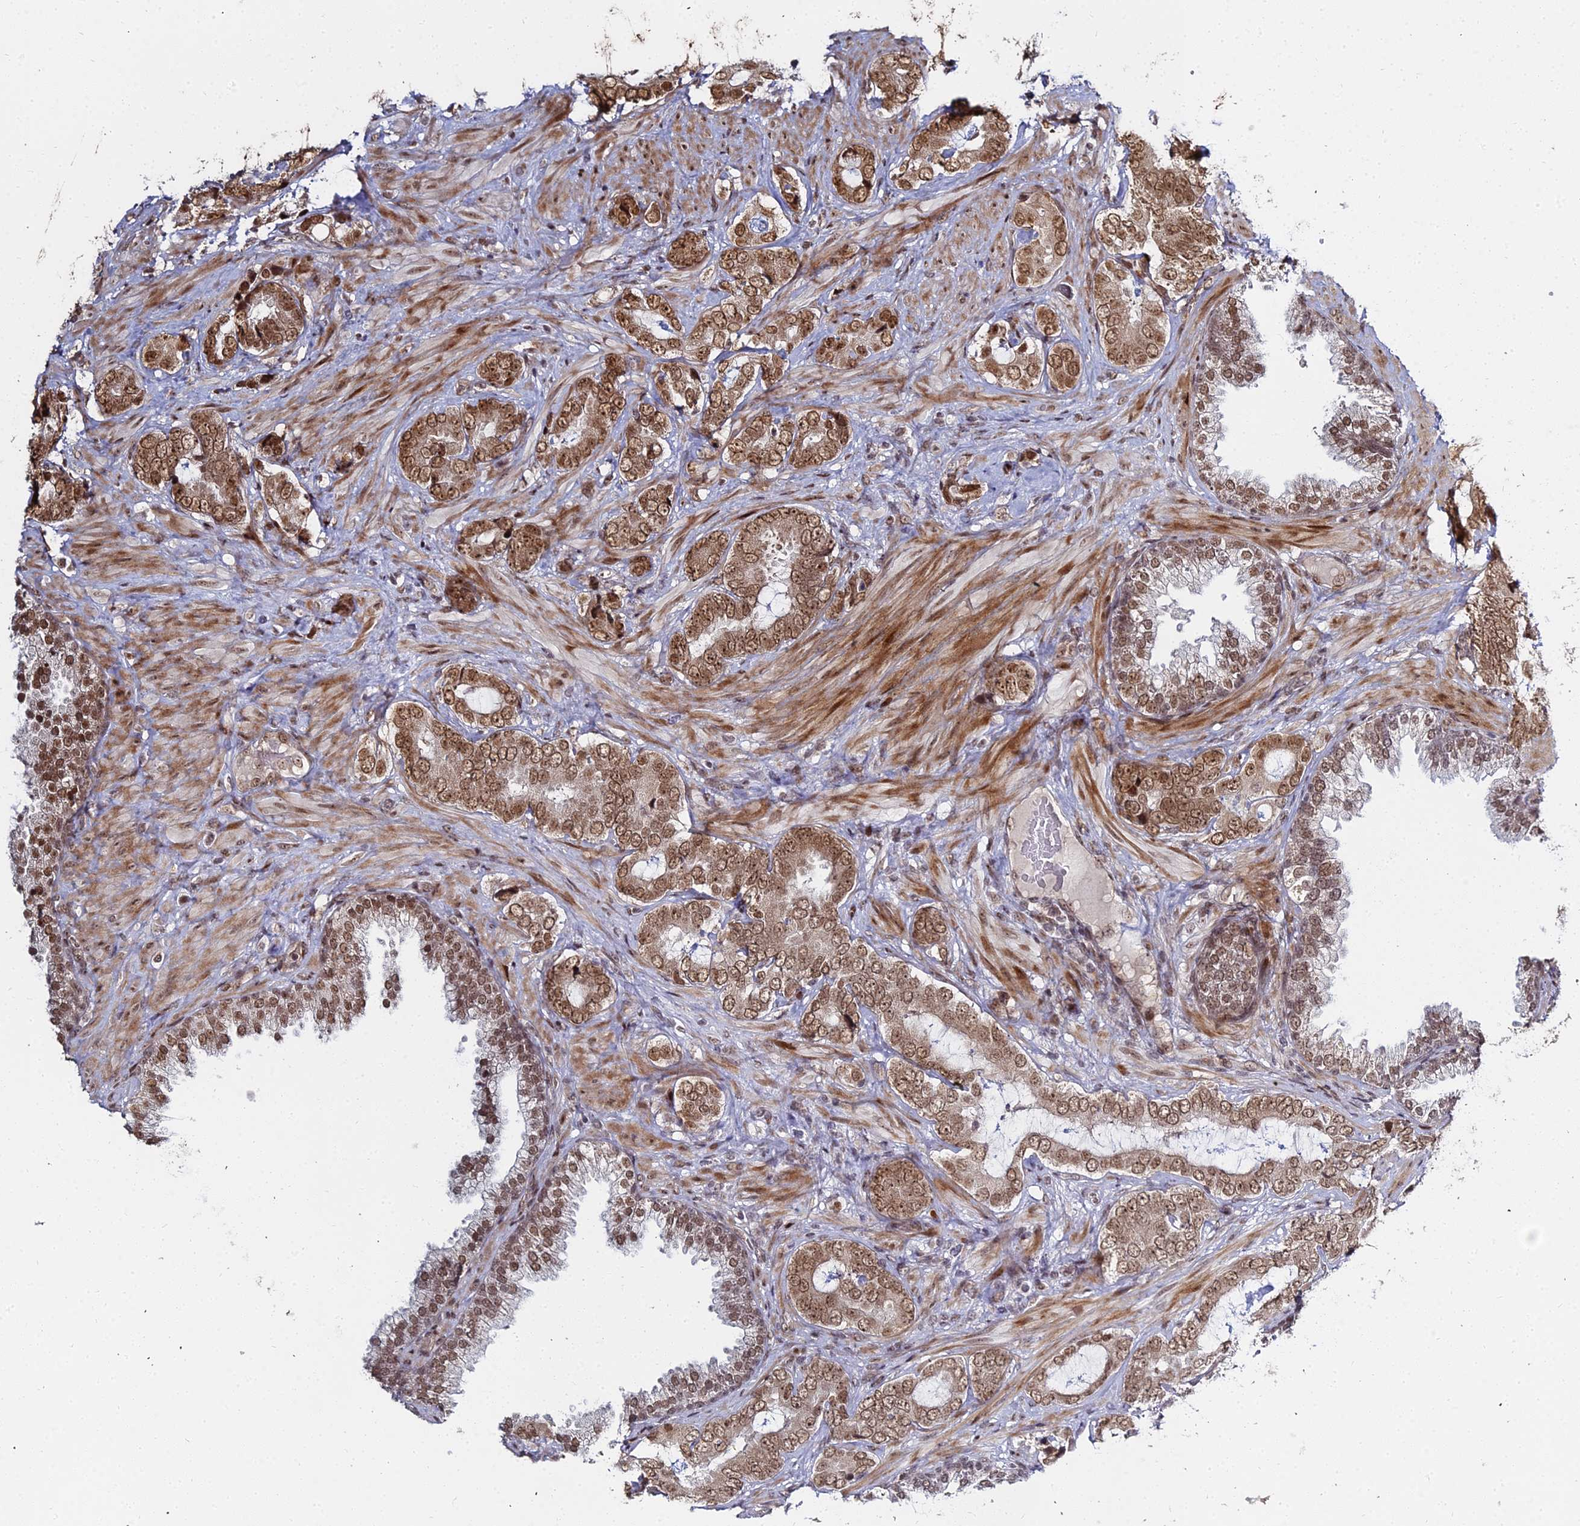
{"staining": {"intensity": "moderate", "quantity": "25%-75%", "location": "cytoplasmic/membranous,nuclear"}, "tissue": "prostate cancer", "cell_type": "Tumor cells", "image_type": "cancer", "snomed": [{"axis": "morphology", "description": "Adenocarcinoma, High grade"}, {"axis": "topography", "description": "Prostate"}], "caption": "About 25%-75% of tumor cells in human prostate cancer (adenocarcinoma (high-grade)) reveal moderate cytoplasmic/membranous and nuclear protein expression as visualized by brown immunohistochemical staining.", "gene": "ABCA2", "patient": {"sex": "male", "age": 71}}